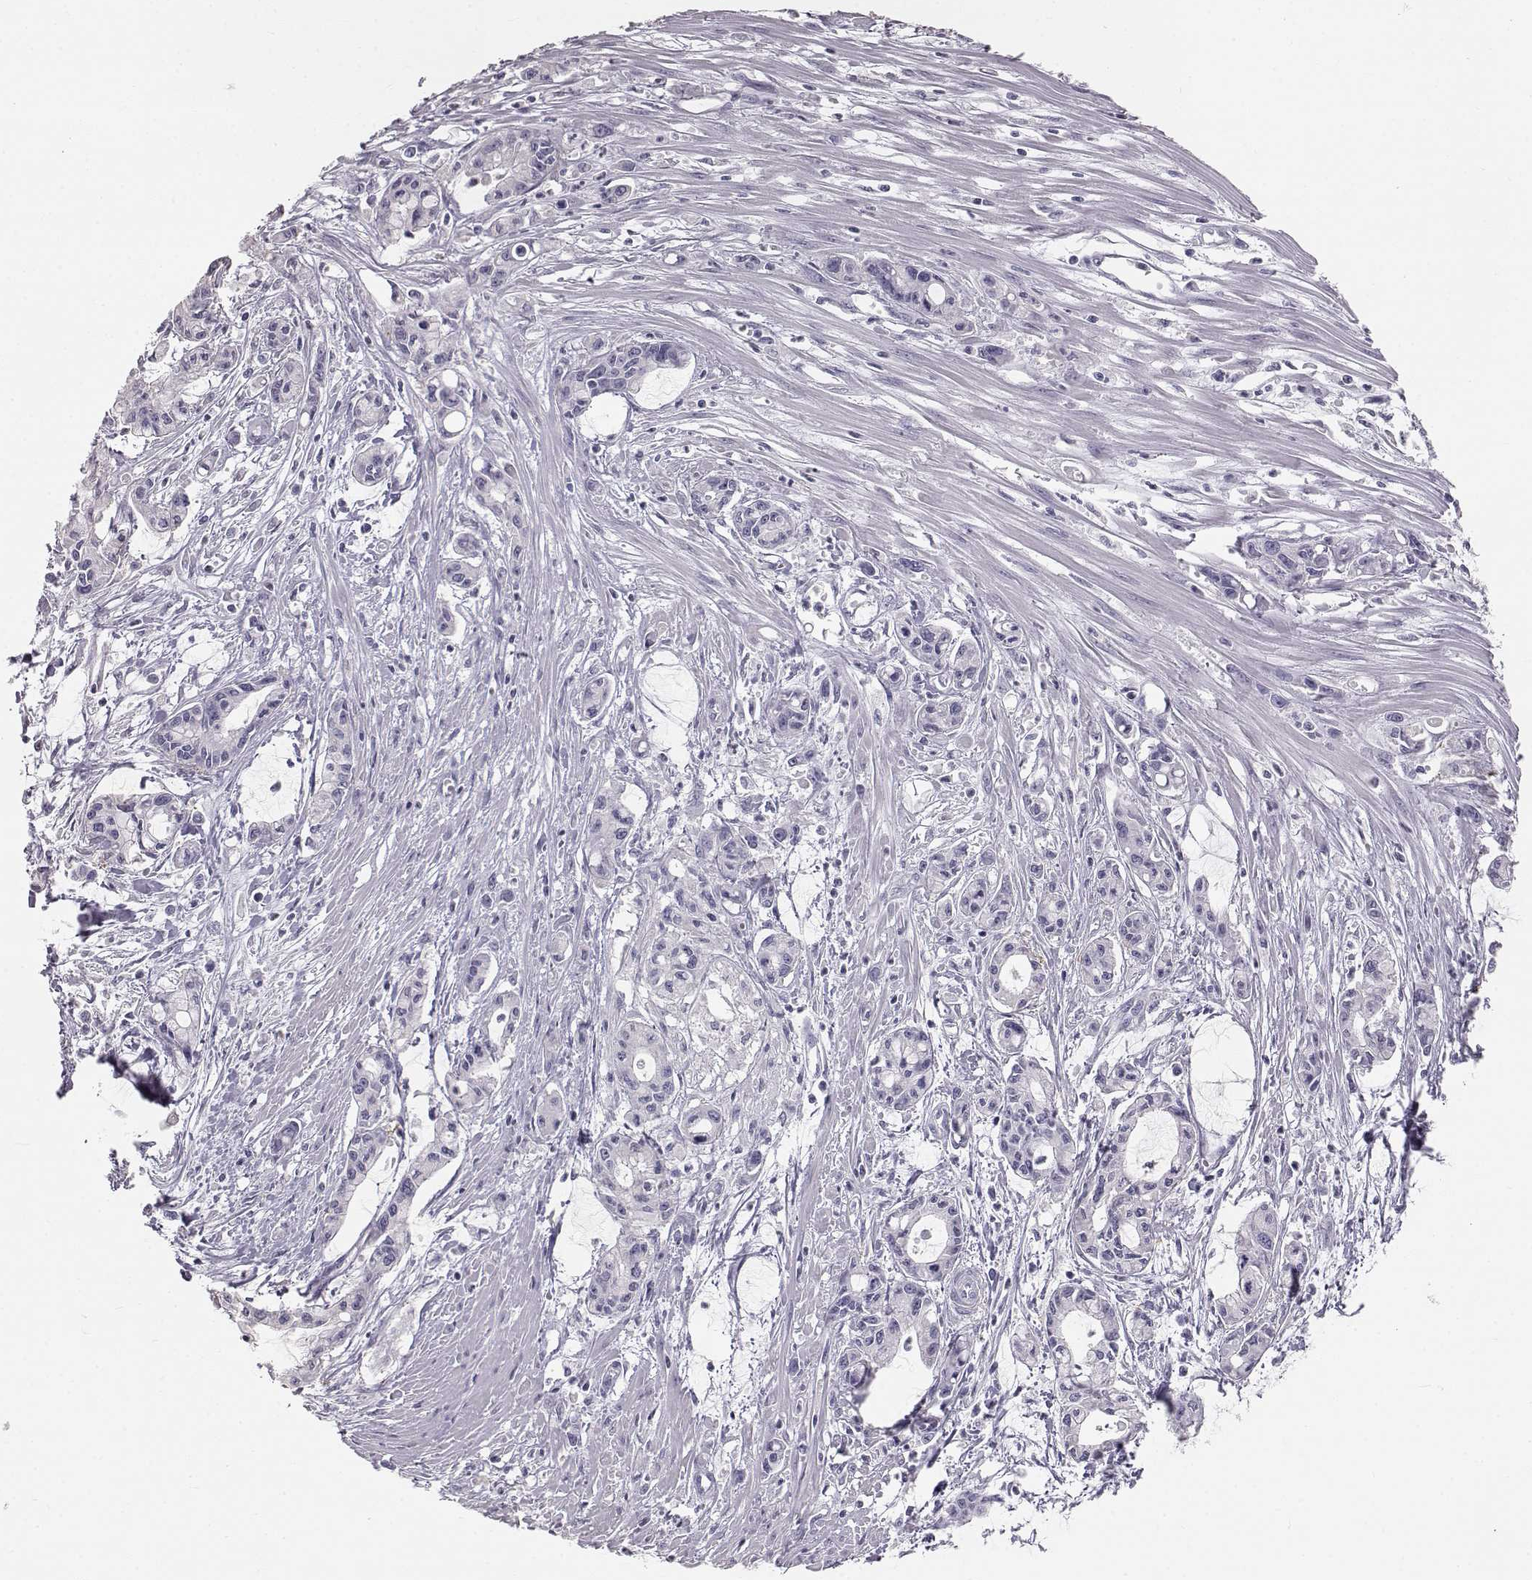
{"staining": {"intensity": "negative", "quantity": "none", "location": "none"}, "tissue": "pancreatic cancer", "cell_type": "Tumor cells", "image_type": "cancer", "snomed": [{"axis": "morphology", "description": "Adenocarcinoma, NOS"}, {"axis": "topography", "description": "Pancreas"}], "caption": "Image shows no significant protein staining in tumor cells of adenocarcinoma (pancreatic).", "gene": "KRT33A", "patient": {"sex": "male", "age": 48}}